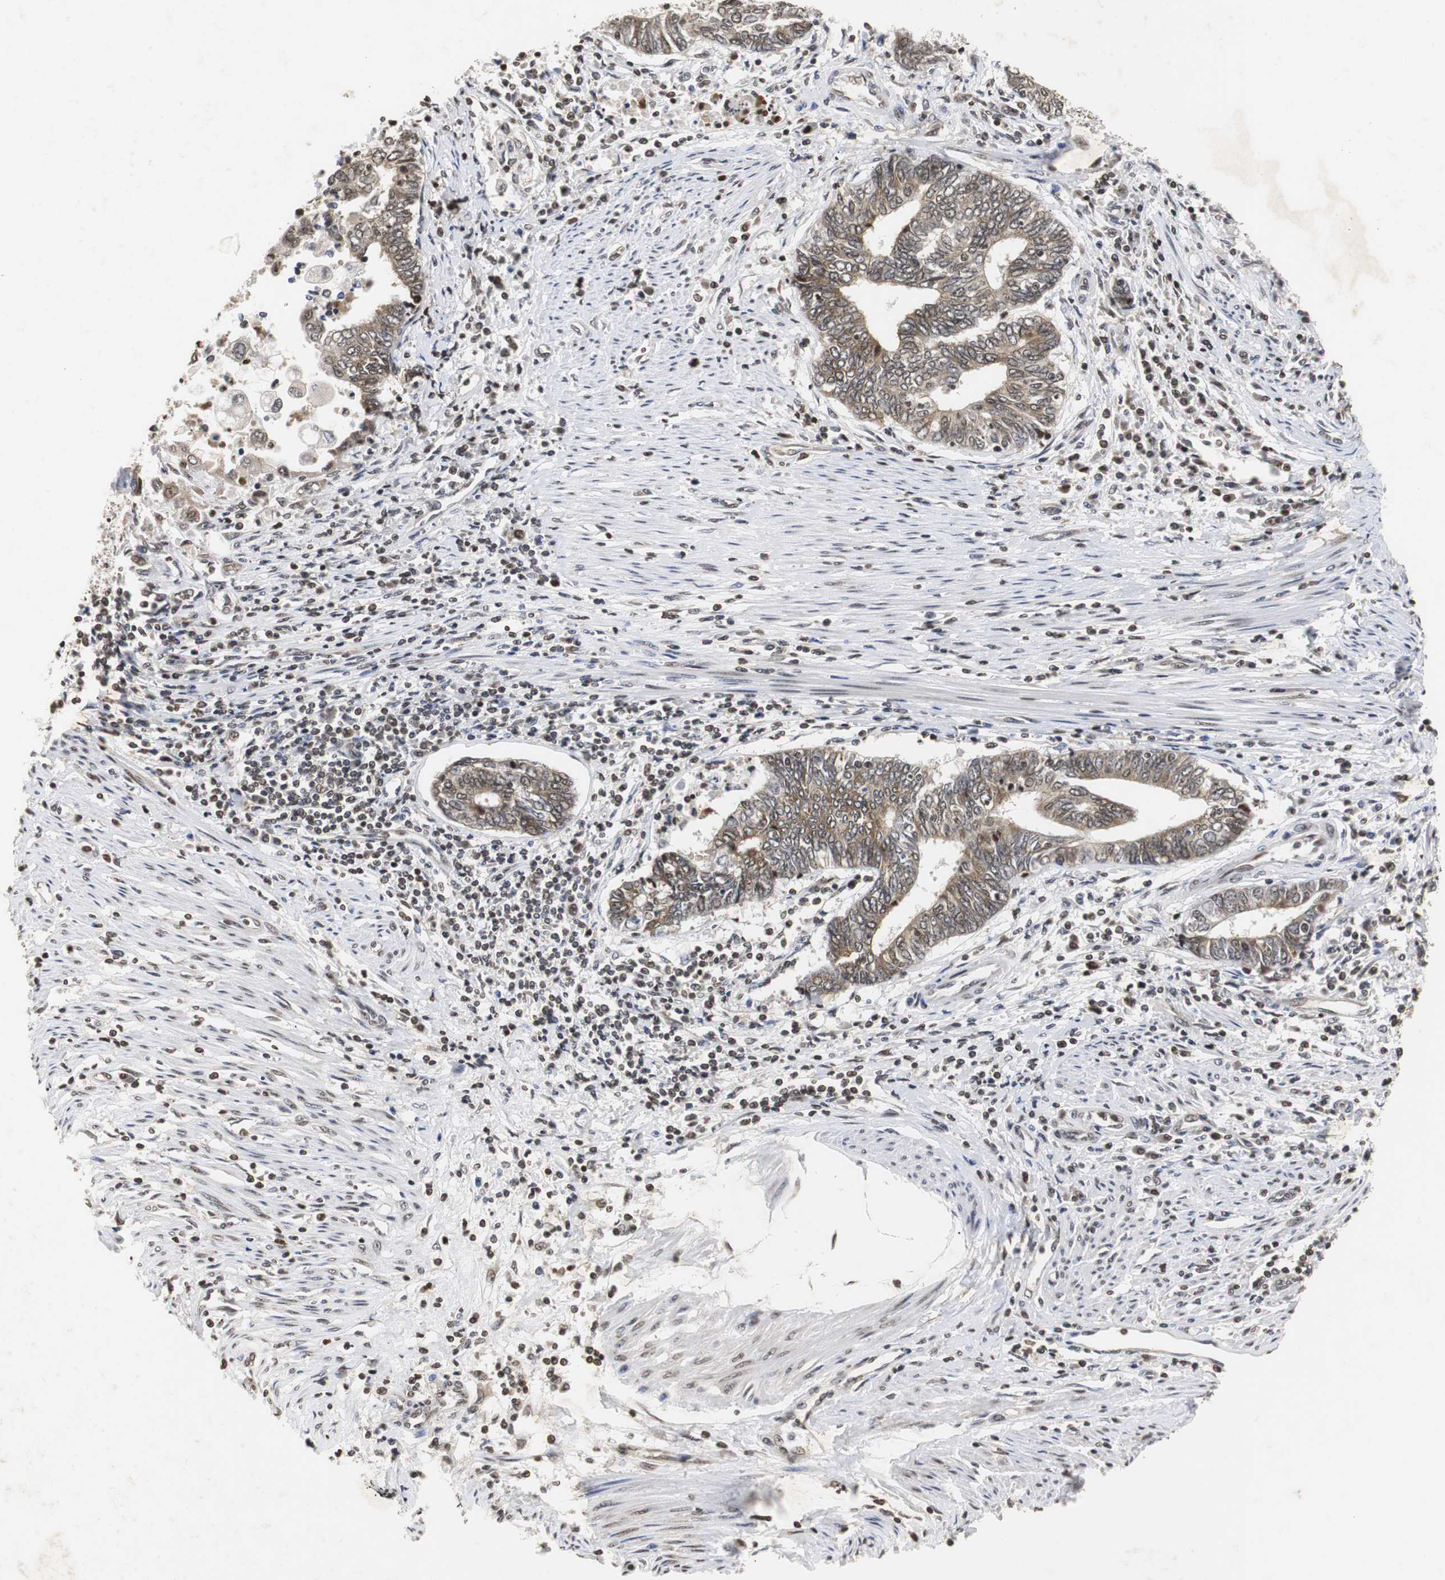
{"staining": {"intensity": "moderate", "quantity": ">75%", "location": "cytoplasmic/membranous"}, "tissue": "endometrial cancer", "cell_type": "Tumor cells", "image_type": "cancer", "snomed": [{"axis": "morphology", "description": "Adenocarcinoma, NOS"}, {"axis": "topography", "description": "Uterus"}, {"axis": "topography", "description": "Endometrium"}], "caption": "Immunohistochemistry image of neoplastic tissue: human endometrial adenocarcinoma stained using IHC shows medium levels of moderate protein expression localized specifically in the cytoplasmic/membranous of tumor cells, appearing as a cytoplasmic/membranous brown color.", "gene": "ZFC3H1", "patient": {"sex": "female", "age": 70}}